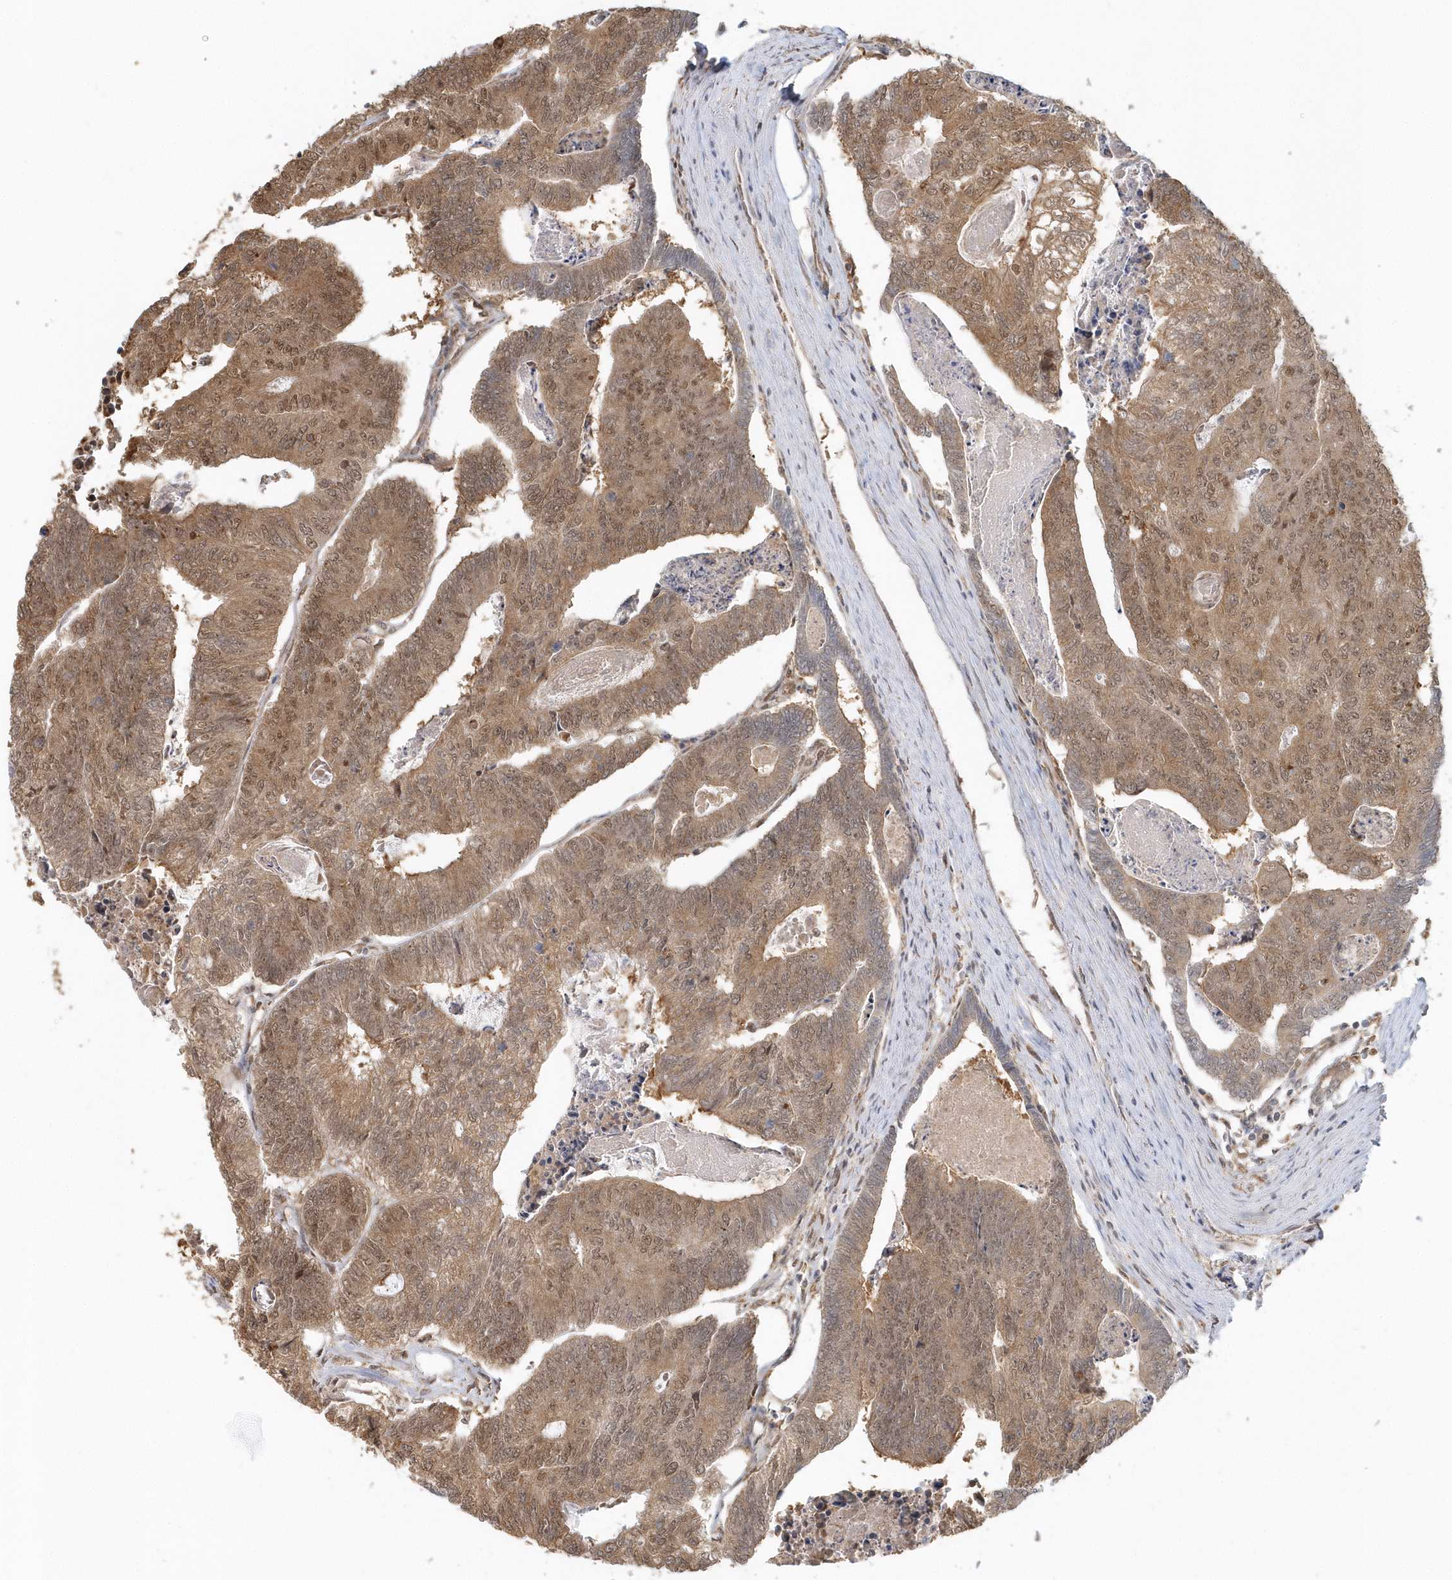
{"staining": {"intensity": "moderate", "quantity": ">75%", "location": "cytoplasmic/membranous,nuclear"}, "tissue": "colorectal cancer", "cell_type": "Tumor cells", "image_type": "cancer", "snomed": [{"axis": "morphology", "description": "Adenocarcinoma, NOS"}, {"axis": "topography", "description": "Colon"}], "caption": "Adenocarcinoma (colorectal) tissue reveals moderate cytoplasmic/membranous and nuclear positivity in about >75% of tumor cells, visualized by immunohistochemistry. Immunohistochemistry stains the protein in brown and the nuclei are stained blue.", "gene": "PSMD6", "patient": {"sex": "female", "age": 67}}